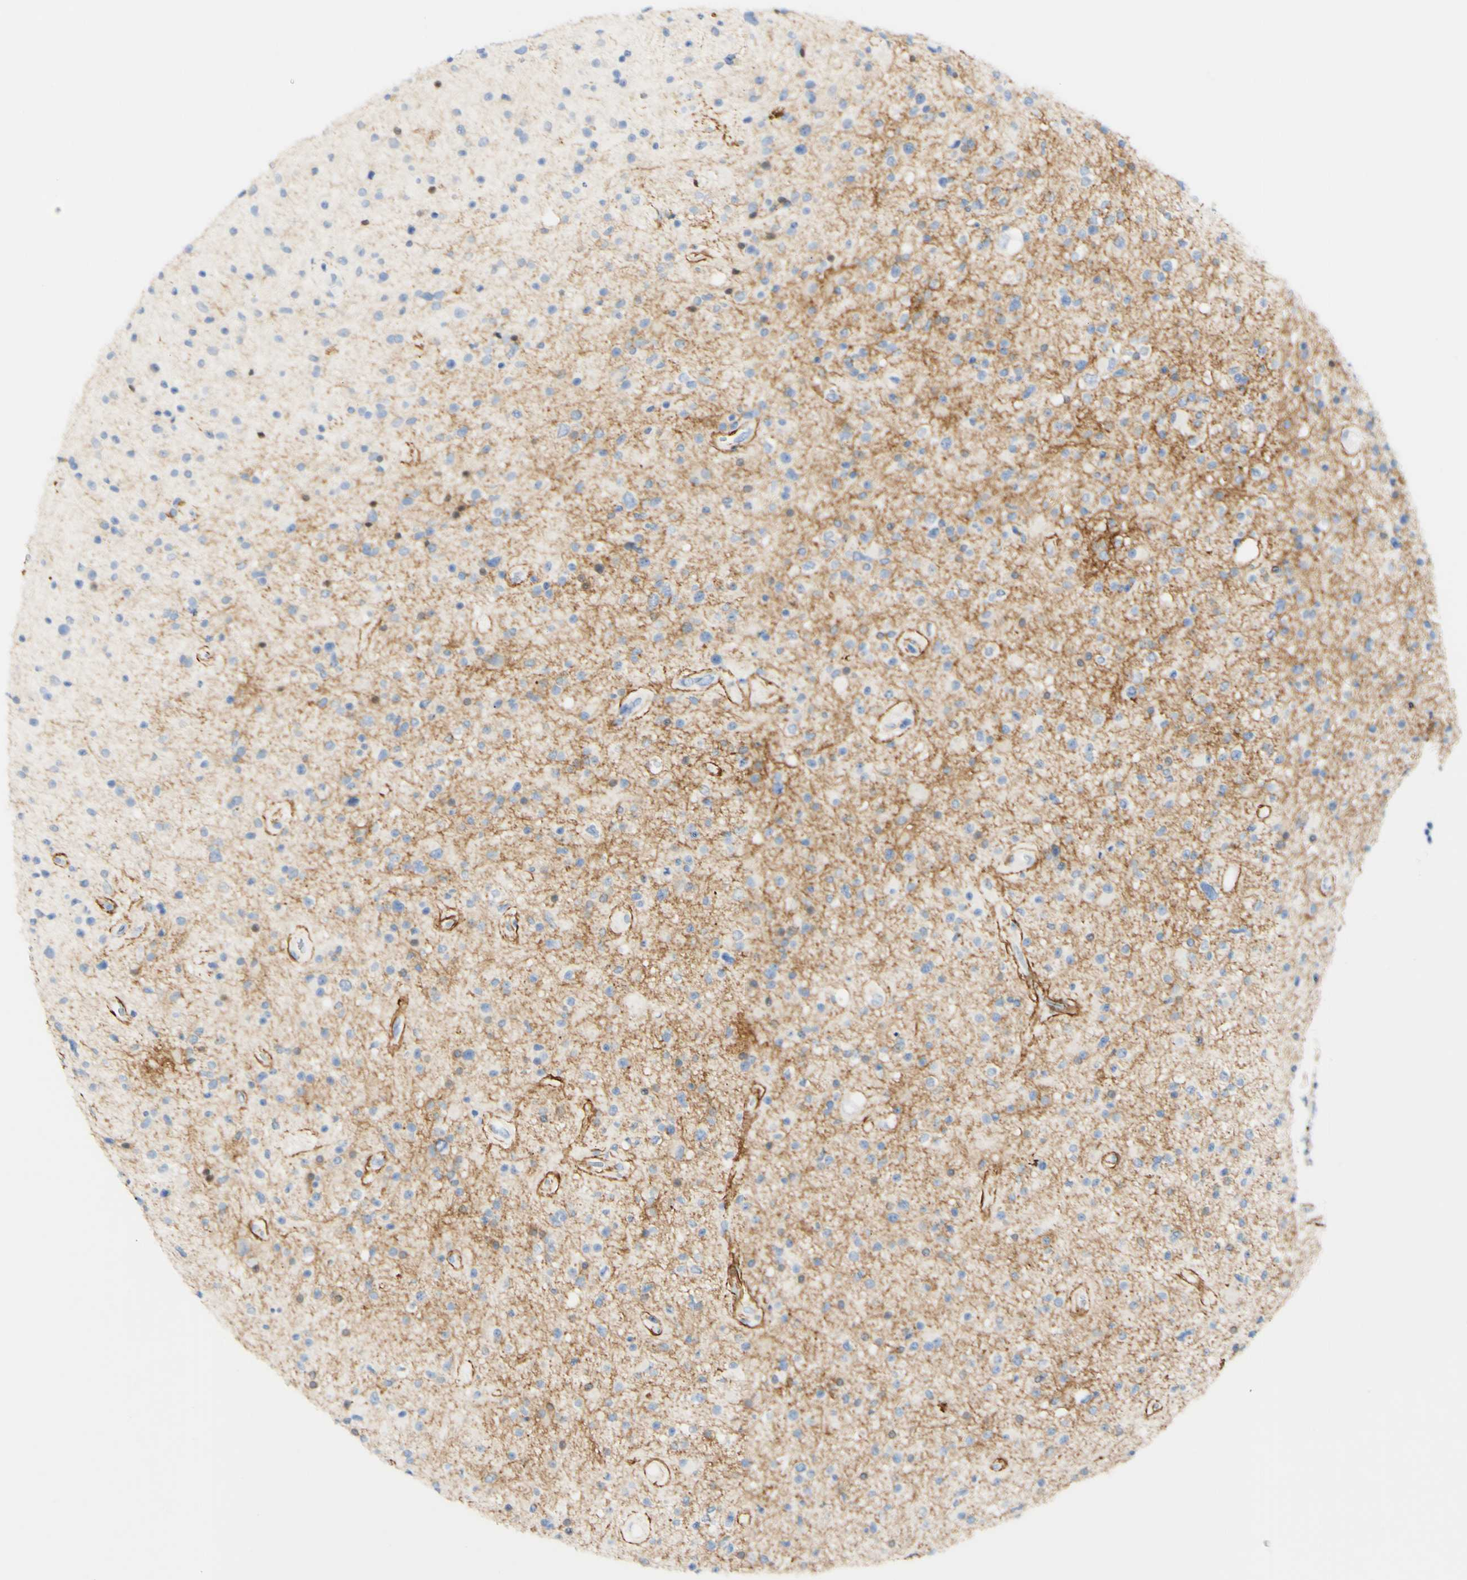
{"staining": {"intensity": "negative", "quantity": "none", "location": "none"}, "tissue": "glioma", "cell_type": "Tumor cells", "image_type": "cancer", "snomed": [{"axis": "morphology", "description": "Glioma, malignant, High grade"}, {"axis": "topography", "description": "Brain"}], "caption": "Immunohistochemistry (IHC) of glioma exhibits no expression in tumor cells.", "gene": "FGF4", "patient": {"sex": "male", "age": 33}}